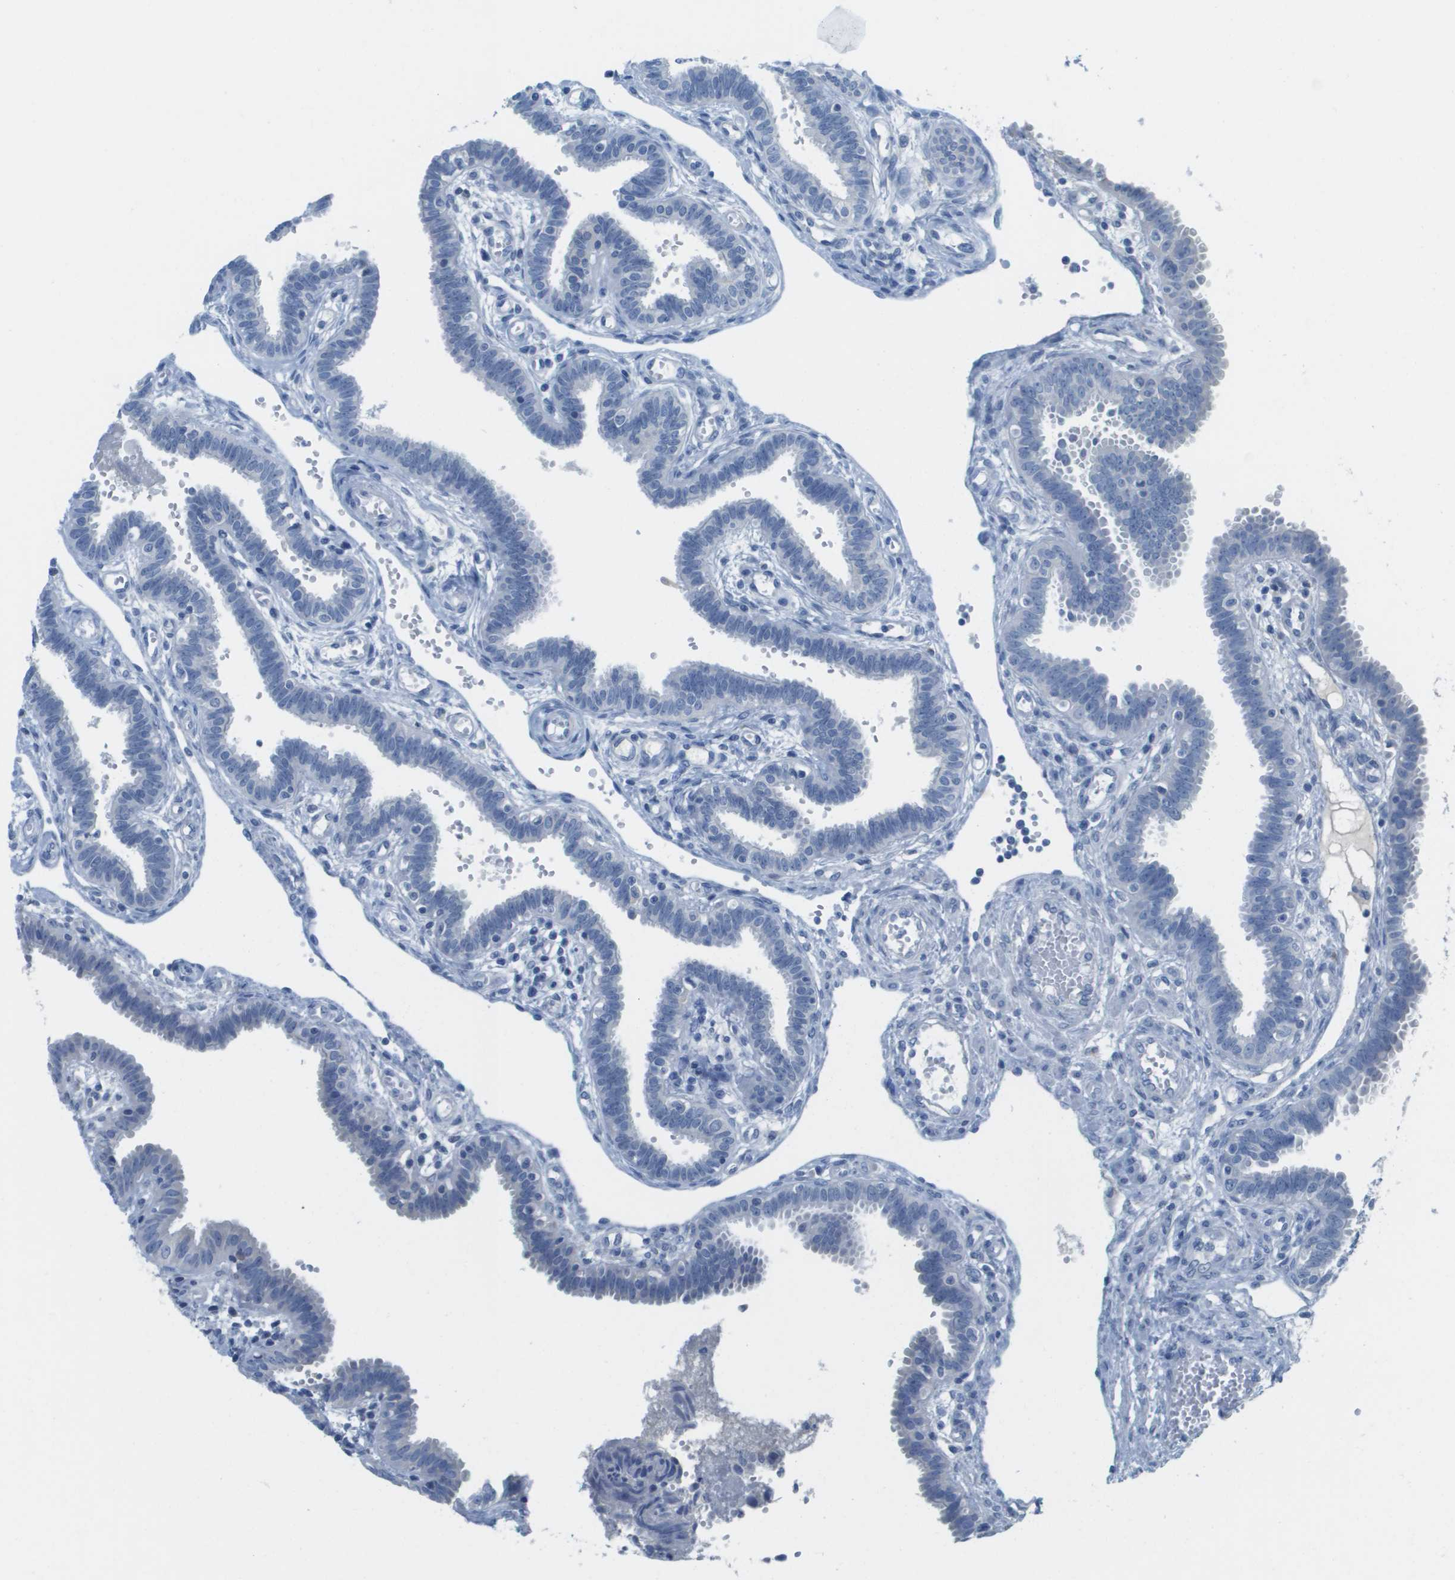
{"staining": {"intensity": "negative", "quantity": "none", "location": "none"}, "tissue": "fallopian tube", "cell_type": "Glandular cells", "image_type": "normal", "snomed": [{"axis": "morphology", "description": "Normal tissue, NOS"}, {"axis": "topography", "description": "Fallopian tube"}, {"axis": "topography", "description": "Placenta"}], "caption": "IHC micrograph of unremarkable fallopian tube: fallopian tube stained with DAB shows no significant protein positivity in glandular cells.", "gene": "PTGDR2", "patient": {"sex": "female", "age": 32}}